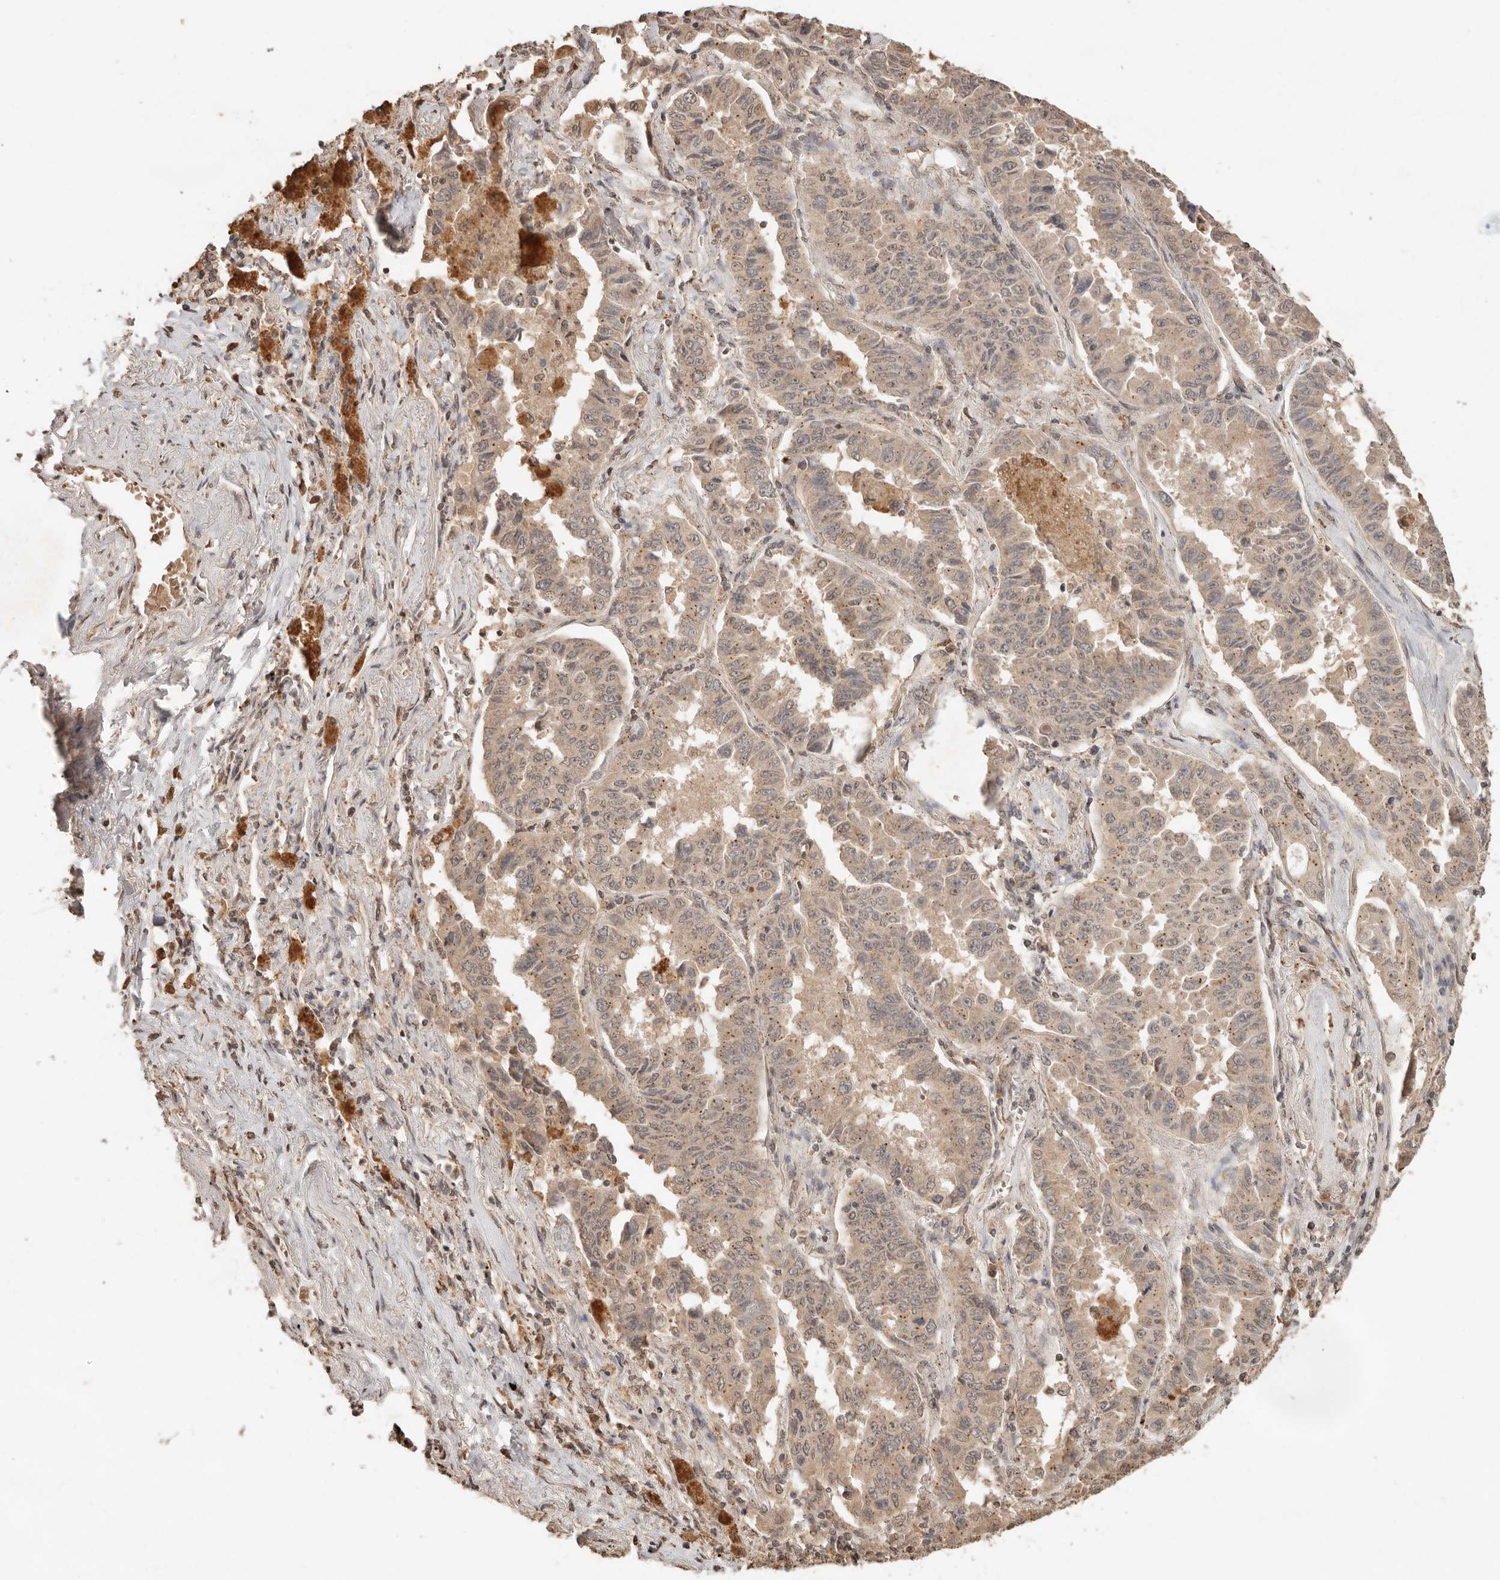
{"staining": {"intensity": "weak", "quantity": ">75%", "location": "cytoplasmic/membranous"}, "tissue": "lung cancer", "cell_type": "Tumor cells", "image_type": "cancer", "snomed": [{"axis": "morphology", "description": "Adenocarcinoma, NOS"}, {"axis": "topography", "description": "Lung"}], "caption": "Immunohistochemical staining of human lung adenocarcinoma reveals weak cytoplasmic/membranous protein positivity in about >75% of tumor cells. (IHC, brightfield microscopy, high magnification).", "gene": "LMO4", "patient": {"sex": "female", "age": 51}}